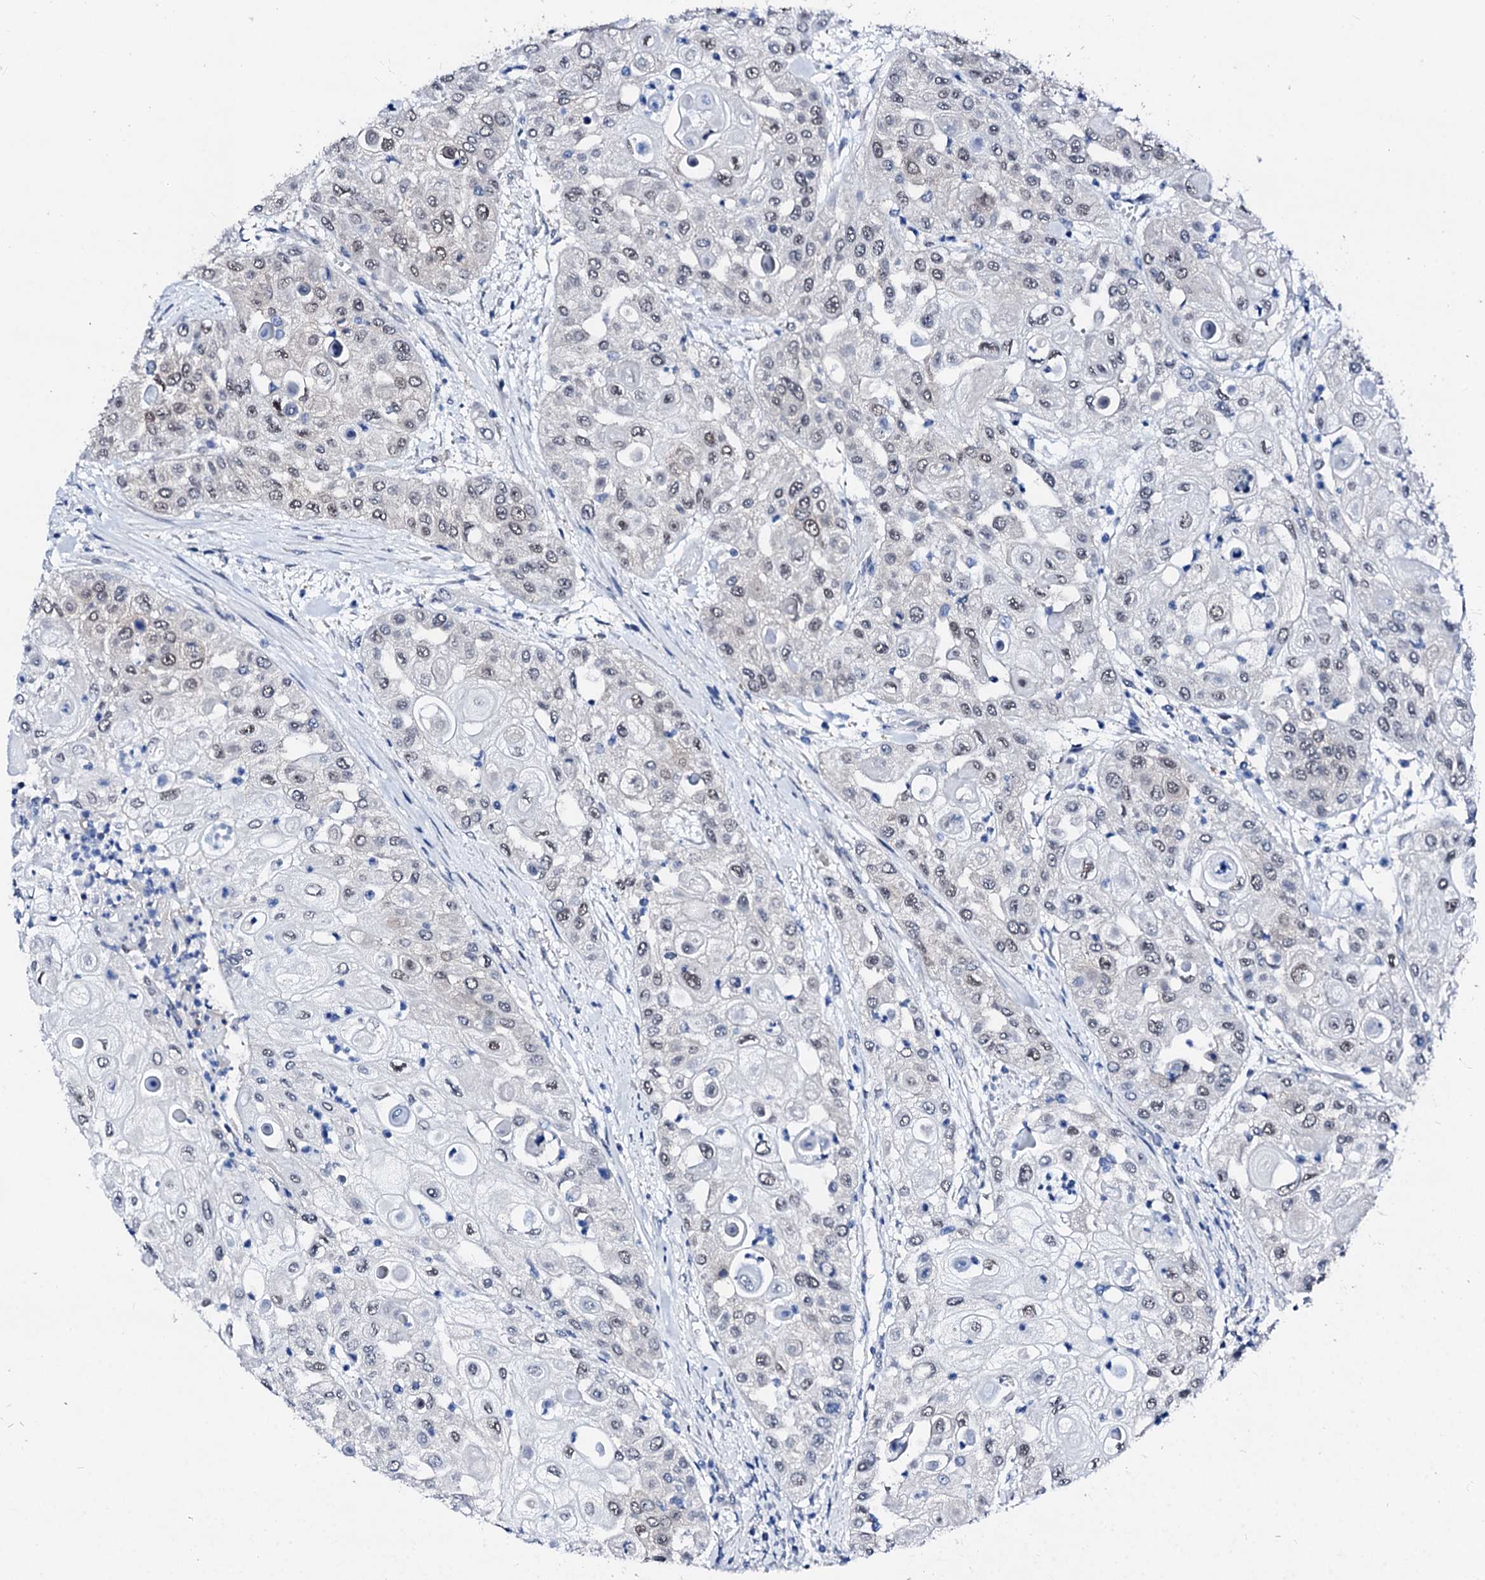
{"staining": {"intensity": "weak", "quantity": "25%-75%", "location": "nuclear"}, "tissue": "urothelial cancer", "cell_type": "Tumor cells", "image_type": "cancer", "snomed": [{"axis": "morphology", "description": "Urothelial carcinoma, High grade"}, {"axis": "topography", "description": "Urinary bladder"}], "caption": "A micrograph of human high-grade urothelial carcinoma stained for a protein shows weak nuclear brown staining in tumor cells.", "gene": "CSN2", "patient": {"sex": "female", "age": 79}}